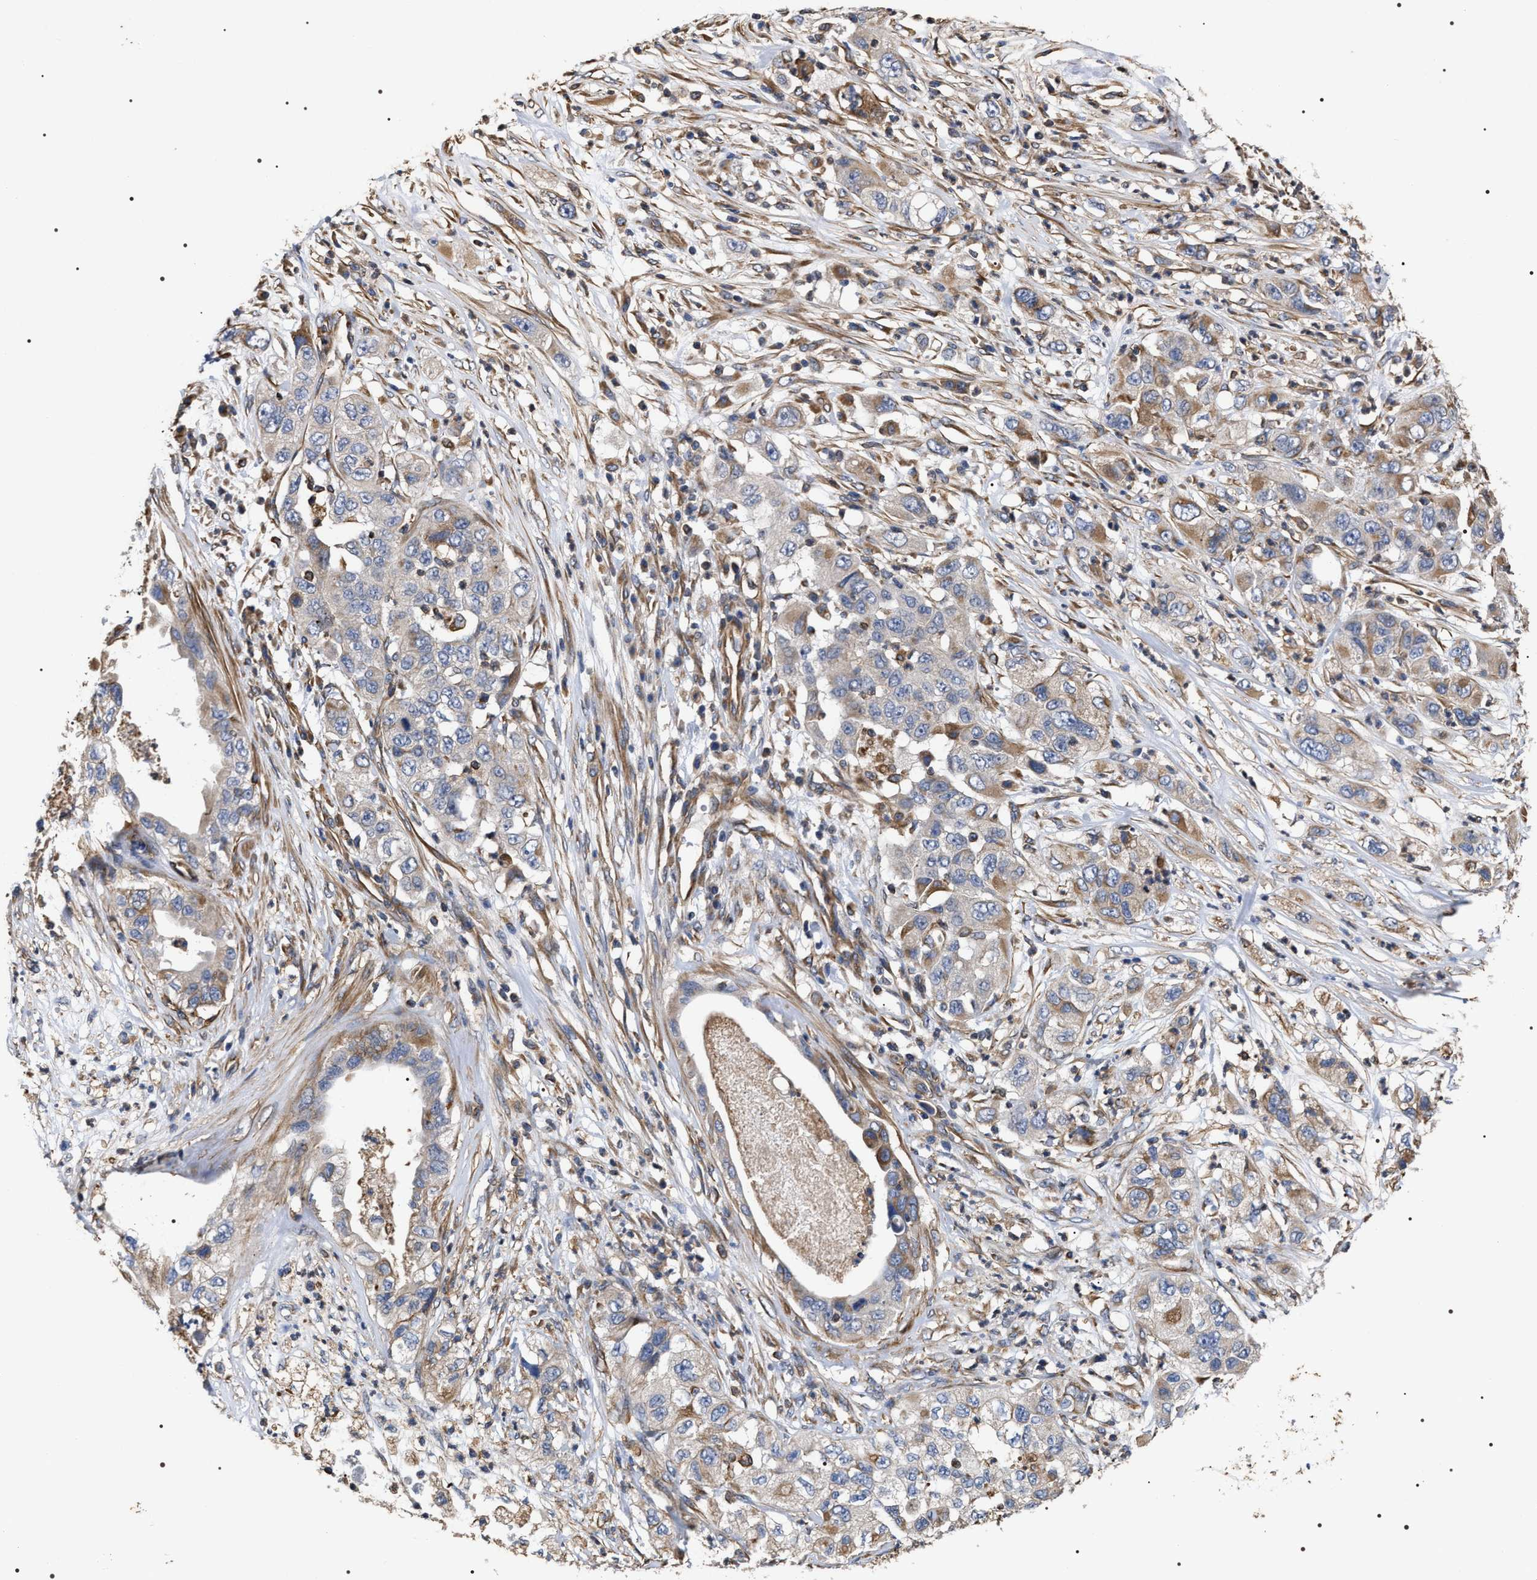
{"staining": {"intensity": "moderate", "quantity": "<25%", "location": "cytoplasmic/membranous"}, "tissue": "pancreatic cancer", "cell_type": "Tumor cells", "image_type": "cancer", "snomed": [{"axis": "morphology", "description": "Adenocarcinoma, NOS"}, {"axis": "topography", "description": "Pancreas"}], "caption": "Adenocarcinoma (pancreatic) stained for a protein shows moderate cytoplasmic/membranous positivity in tumor cells.", "gene": "TSPAN33", "patient": {"sex": "female", "age": 78}}